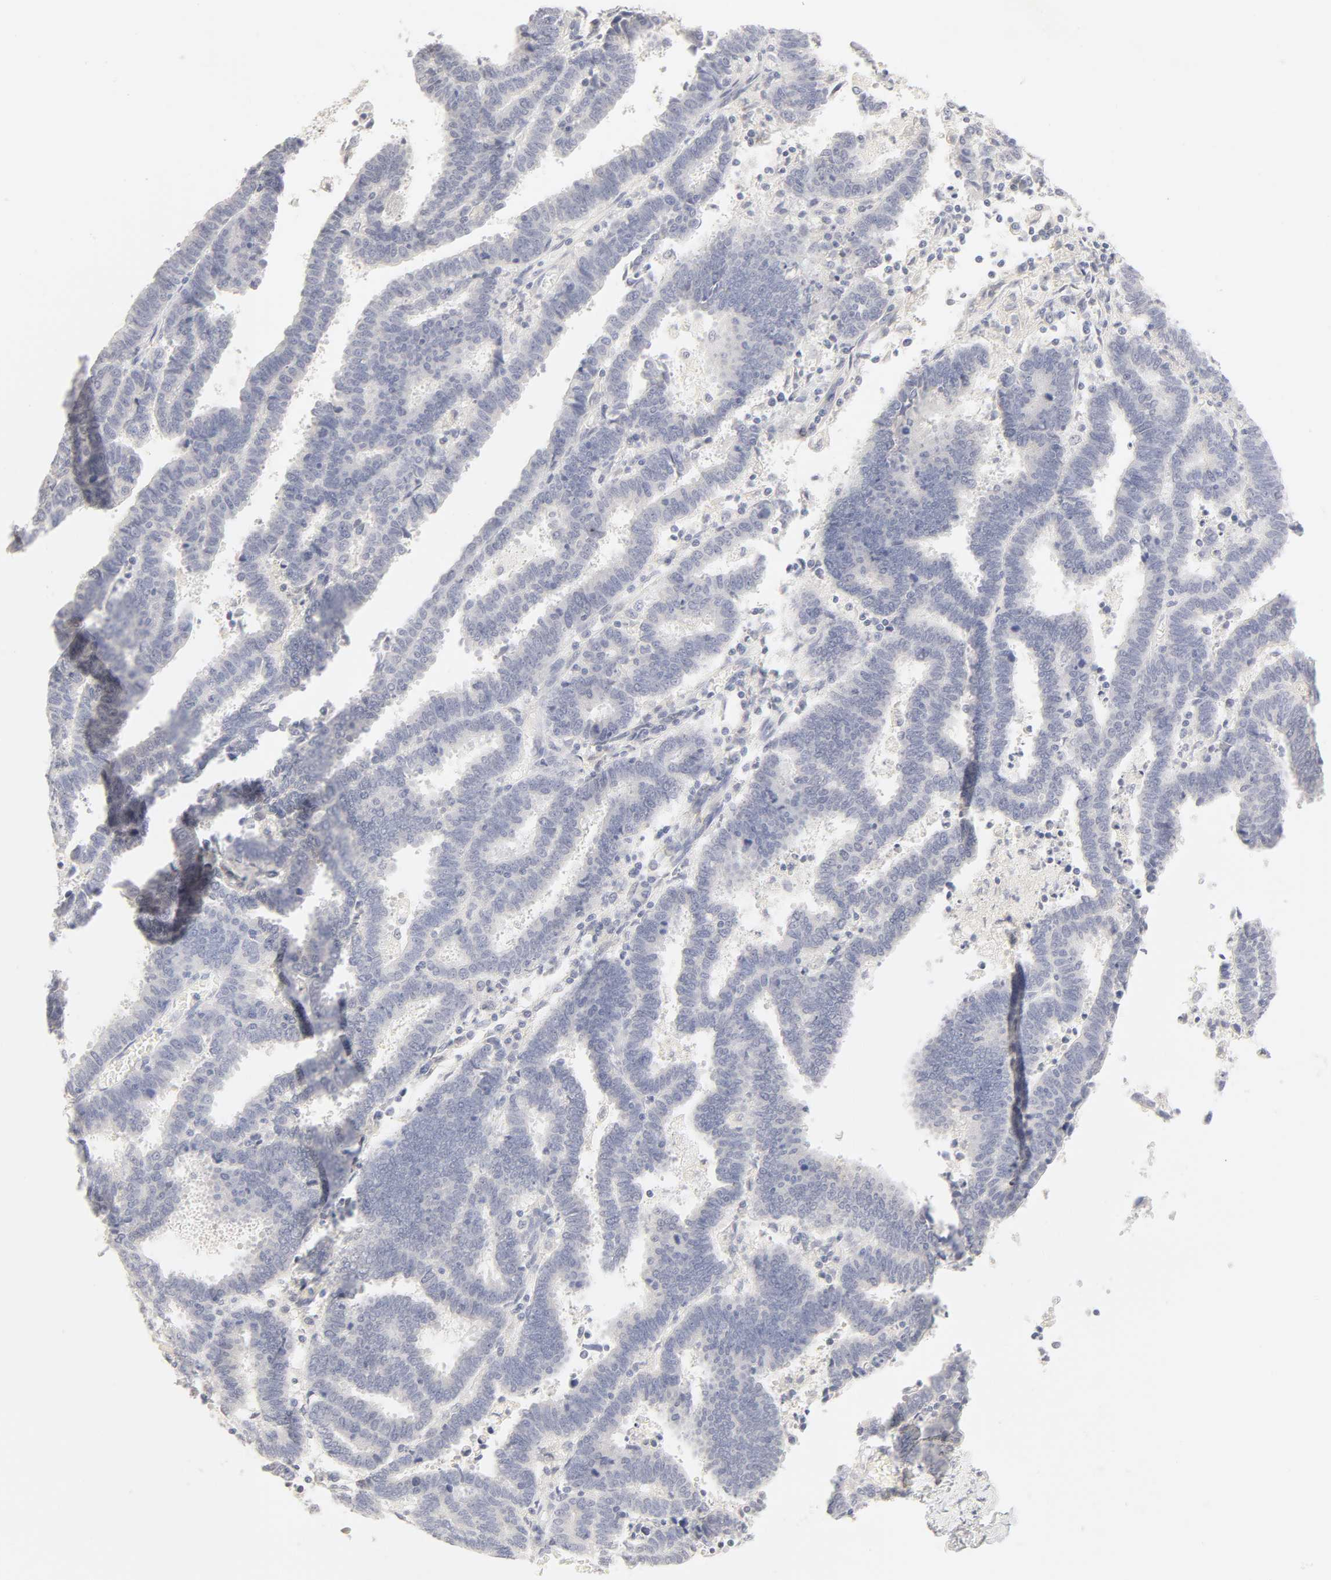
{"staining": {"intensity": "negative", "quantity": "none", "location": "none"}, "tissue": "endometrial cancer", "cell_type": "Tumor cells", "image_type": "cancer", "snomed": [{"axis": "morphology", "description": "Adenocarcinoma, NOS"}, {"axis": "topography", "description": "Uterus"}], "caption": "This histopathology image is of adenocarcinoma (endometrial) stained with immunohistochemistry (IHC) to label a protein in brown with the nuclei are counter-stained blue. There is no expression in tumor cells.", "gene": "CYP4B1", "patient": {"sex": "female", "age": 83}}